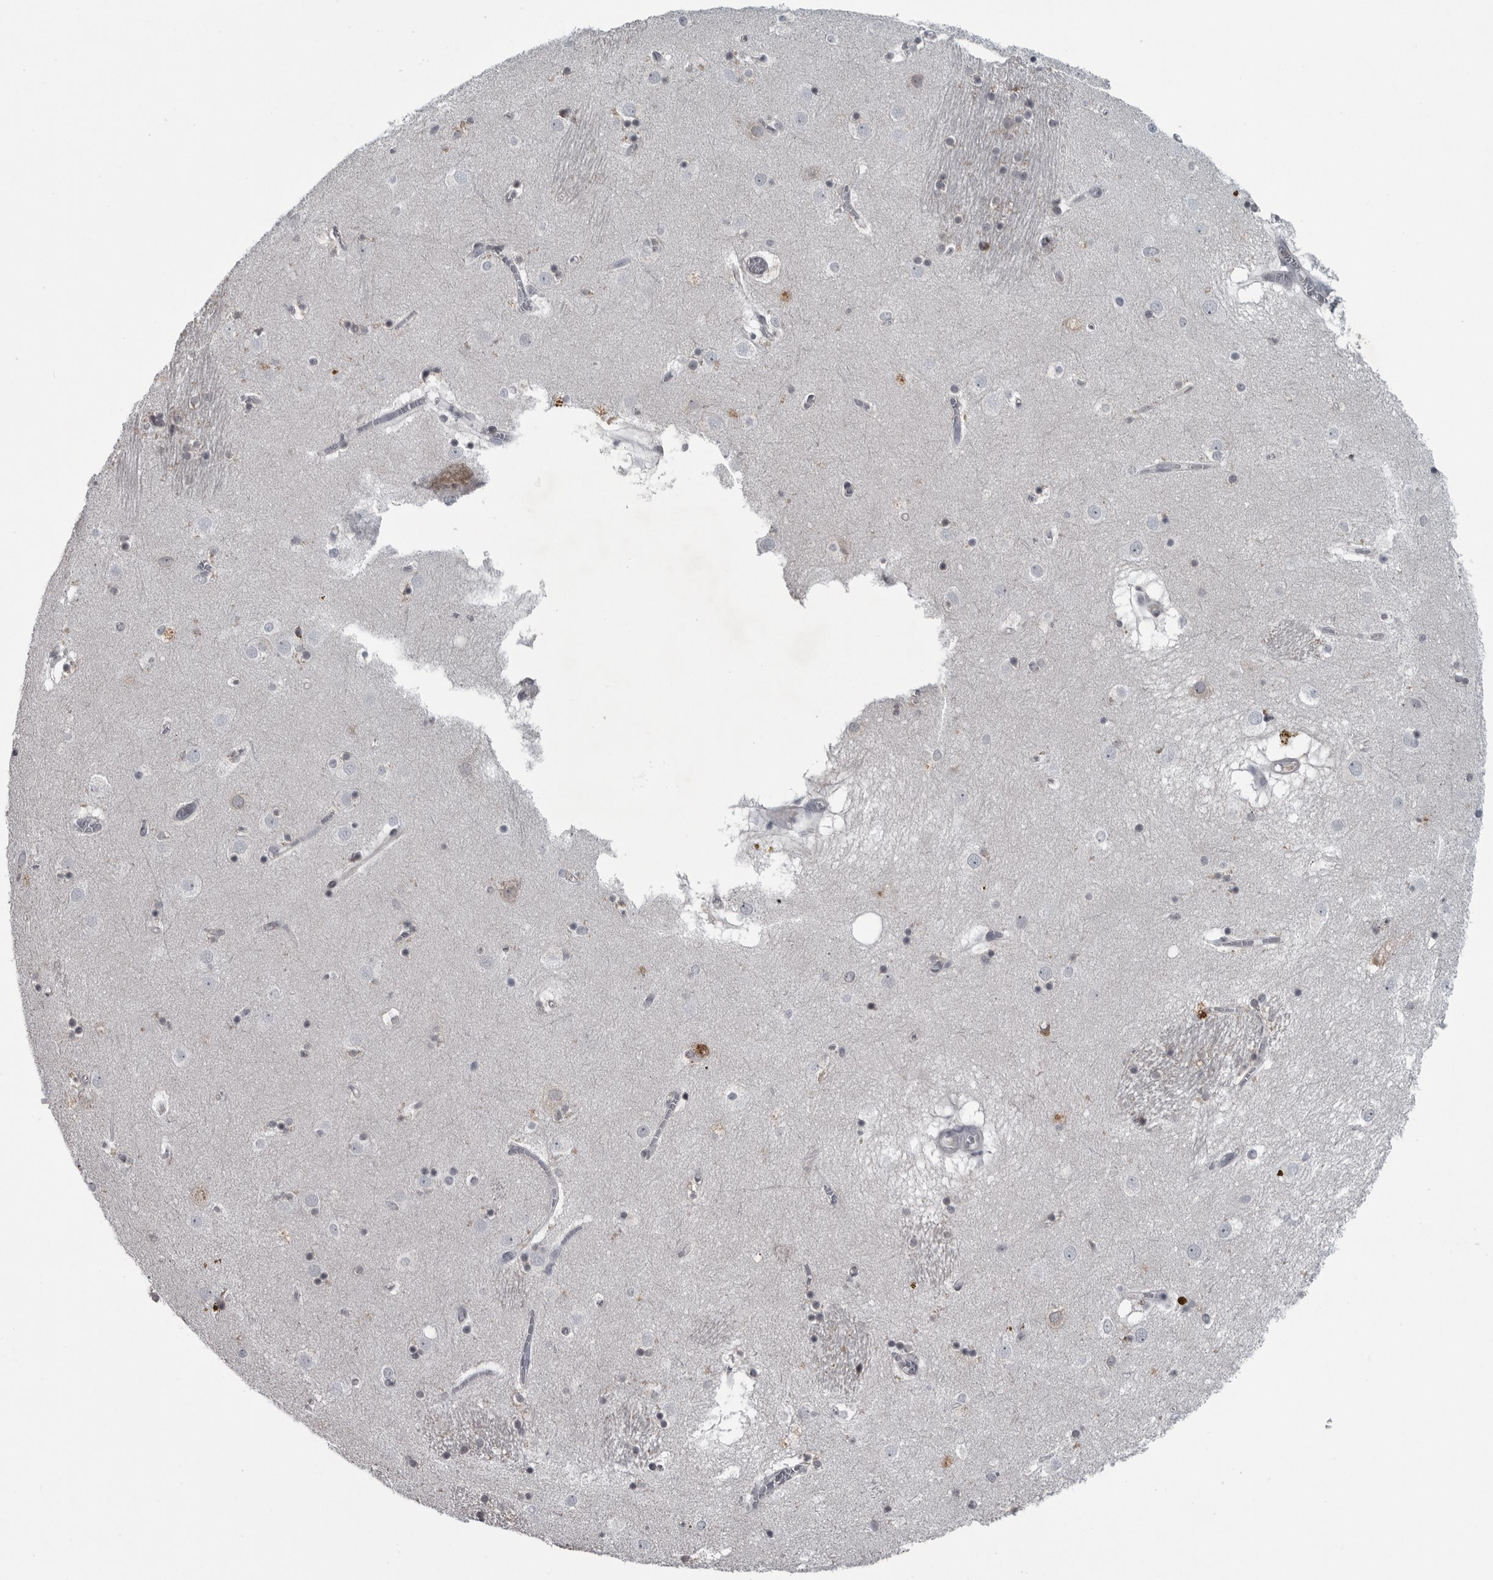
{"staining": {"intensity": "weak", "quantity": "<25%", "location": "nuclear"}, "tissue": "caudate", "cell_type": "Glial cells", "image_type": "normal", "snomed": [{"axis": "morphology", "description": "Normal tissue, NOS"}, {"axis": "topography", "description": "Lateral ventricle wall"}], "caption": "An image of human caudate is negative for staining in glial cells. The staining was performed using DAB (3,3'-diaminobenzidine) to visualize the protein expression in brown, while the nuclei were stained in blue with hematoxylin (Magnification: 20x).", "gene": "LYSMD1", "patient": {"sex": "male", "age": 70}}